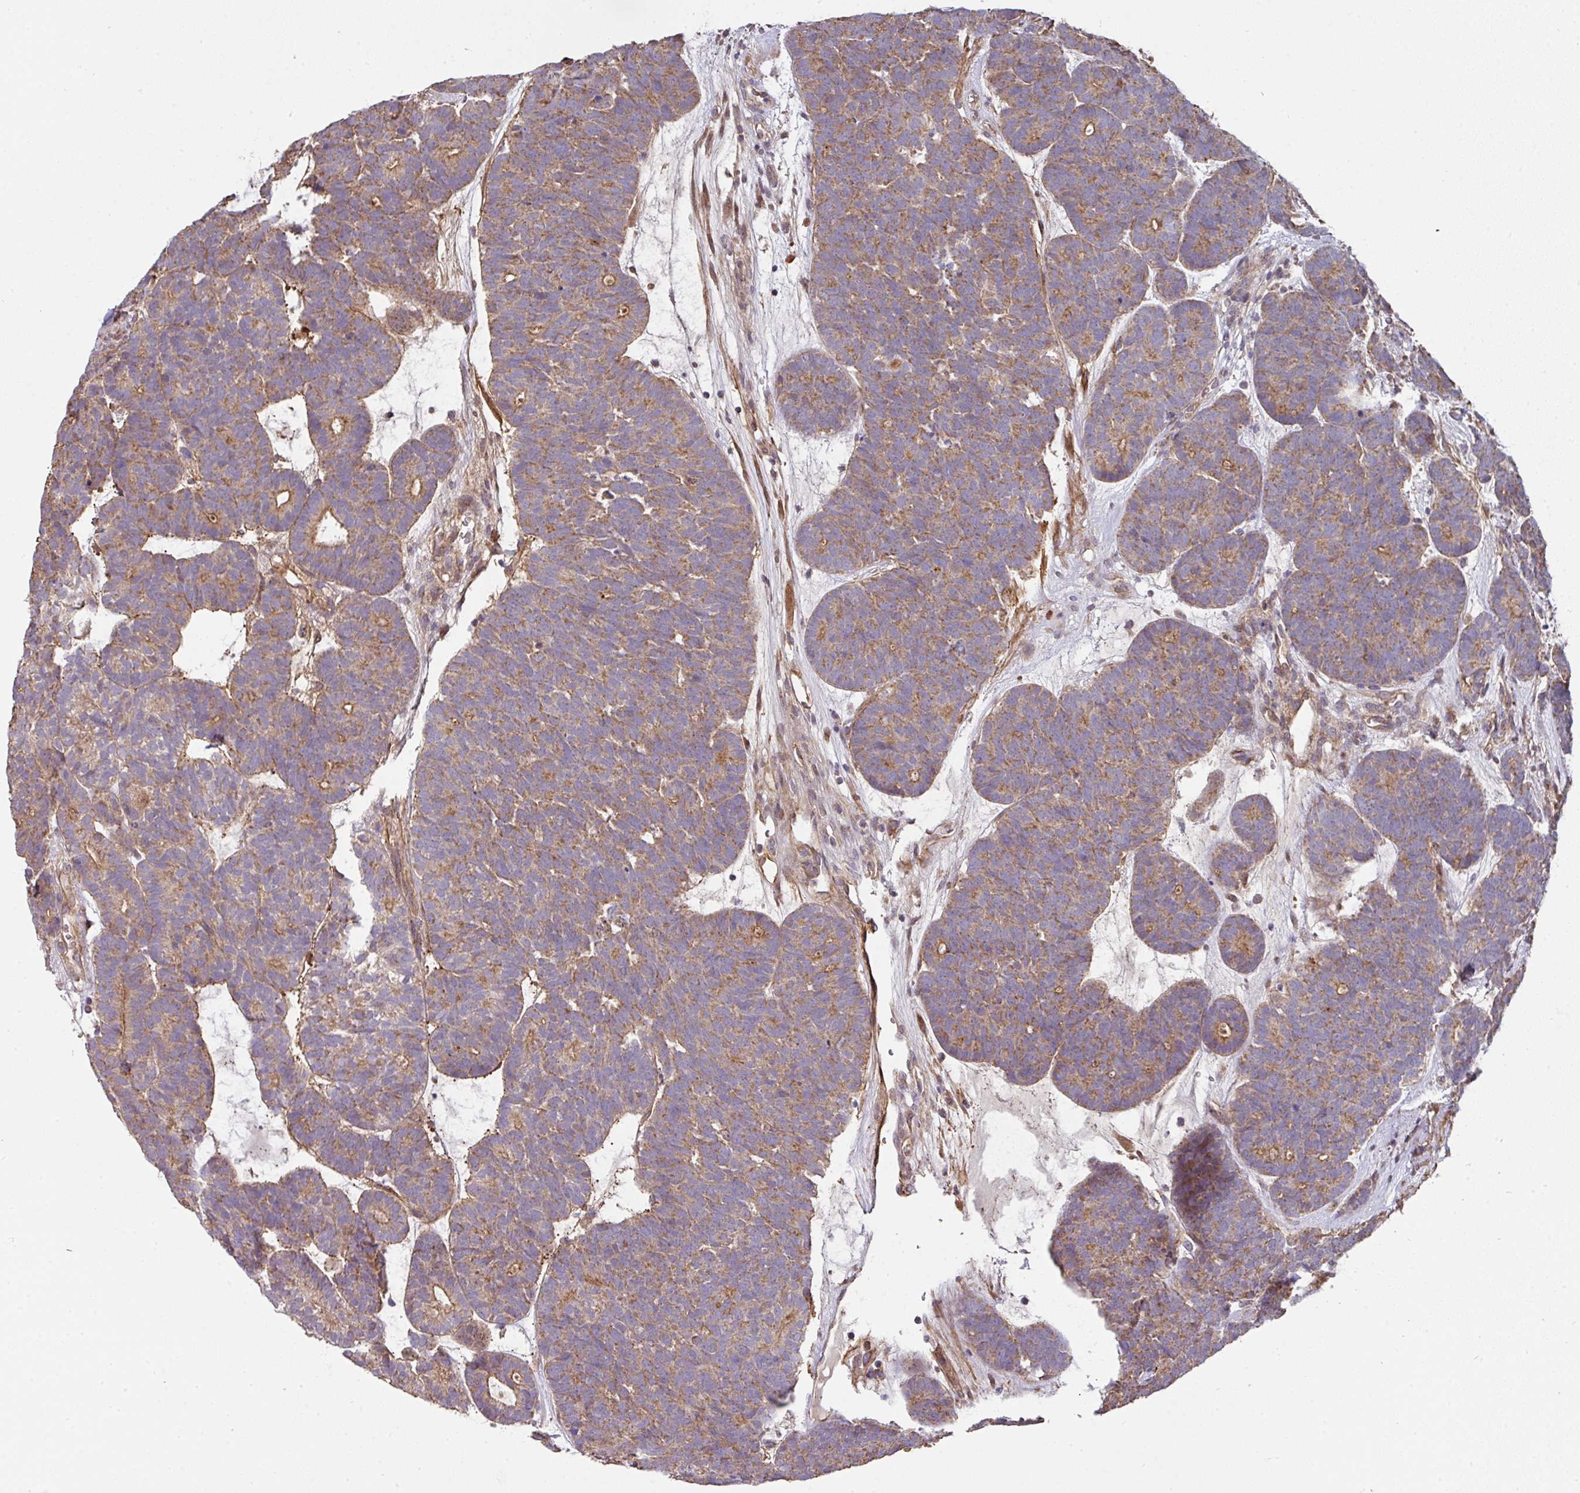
{"staining": {"intensity": "moderate", "quantity": ">75%", "location": "cytoplasmic/membranous"}, "tissue": "head and neck cancer", "cell_type": "Tumor cells", "image_type": "cancer", "snomed": [{"axis": "morphology", "description": "Adenocarcinoma, NOS"}, {"axis": "topography", "description": "Head-Neck"}], "caption": "This image reveals immunohistochemistry staining of human head and neck cancer, with medium moderate cytoplasmic/membranous expression in about >75% of tumor cells.", "gene": "STK35", "patient": {"sex": "female", "age": 81}}